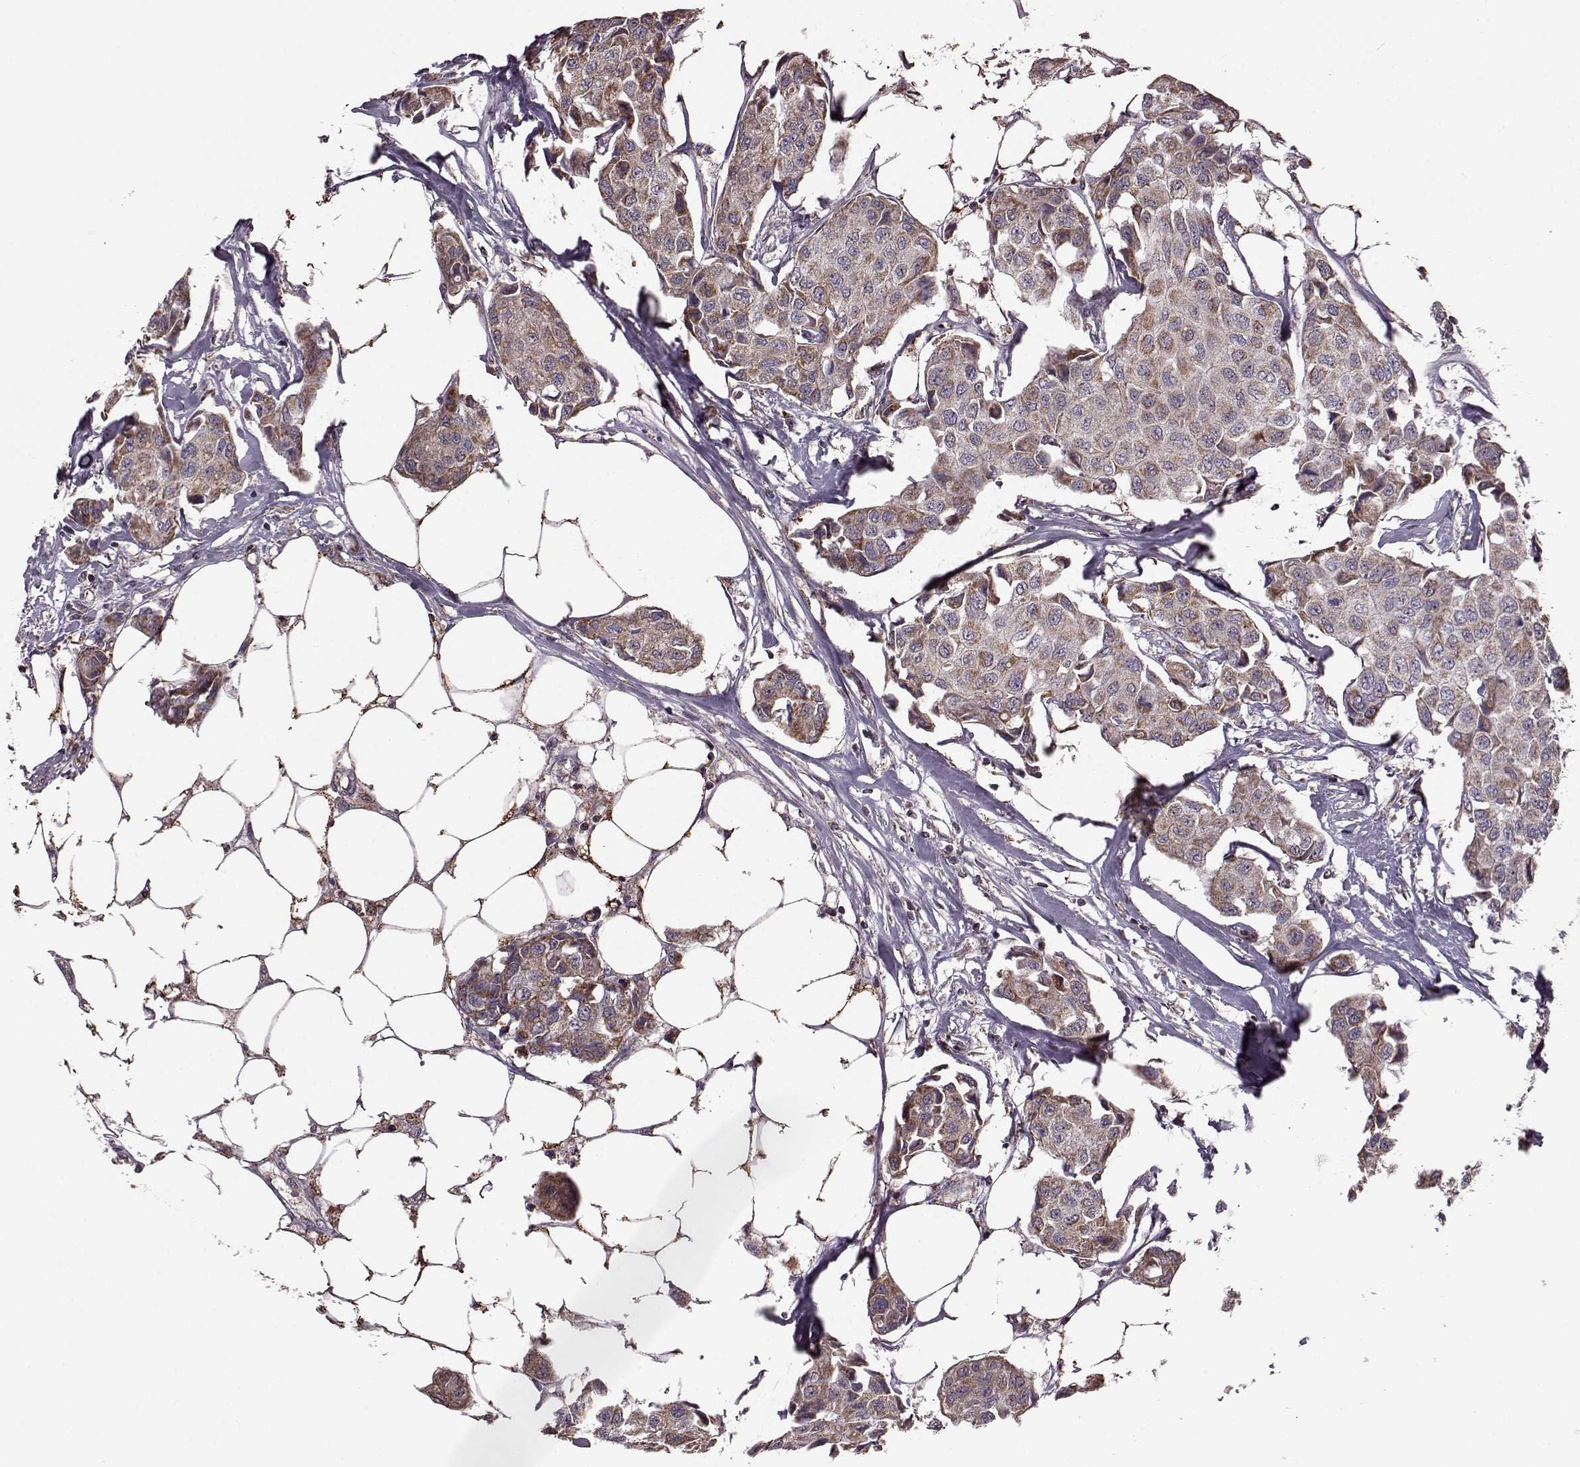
{"staining": {"intensity": "moderate", "quantity": ">75%", "location": "cytoplasmic/membranous"}, "tissue": "breast cancer", "cell_type": "Tumor cells", "image_type": "cancer", "snomed": [{"axis": "morphology", "description": "Duct carcinoma"}, {"axis": "topography", "description": "Breast"}, {"axis": "topography", "description": "Lymph node"}], "caption": "Tumor cells demonstrate moderate cytoplasmic/membranous staining in approximately >75% of cells in intraductal carcinoma (breast).", "gene": "PUDP", "patient": {"sex": "female", "age": 80}}